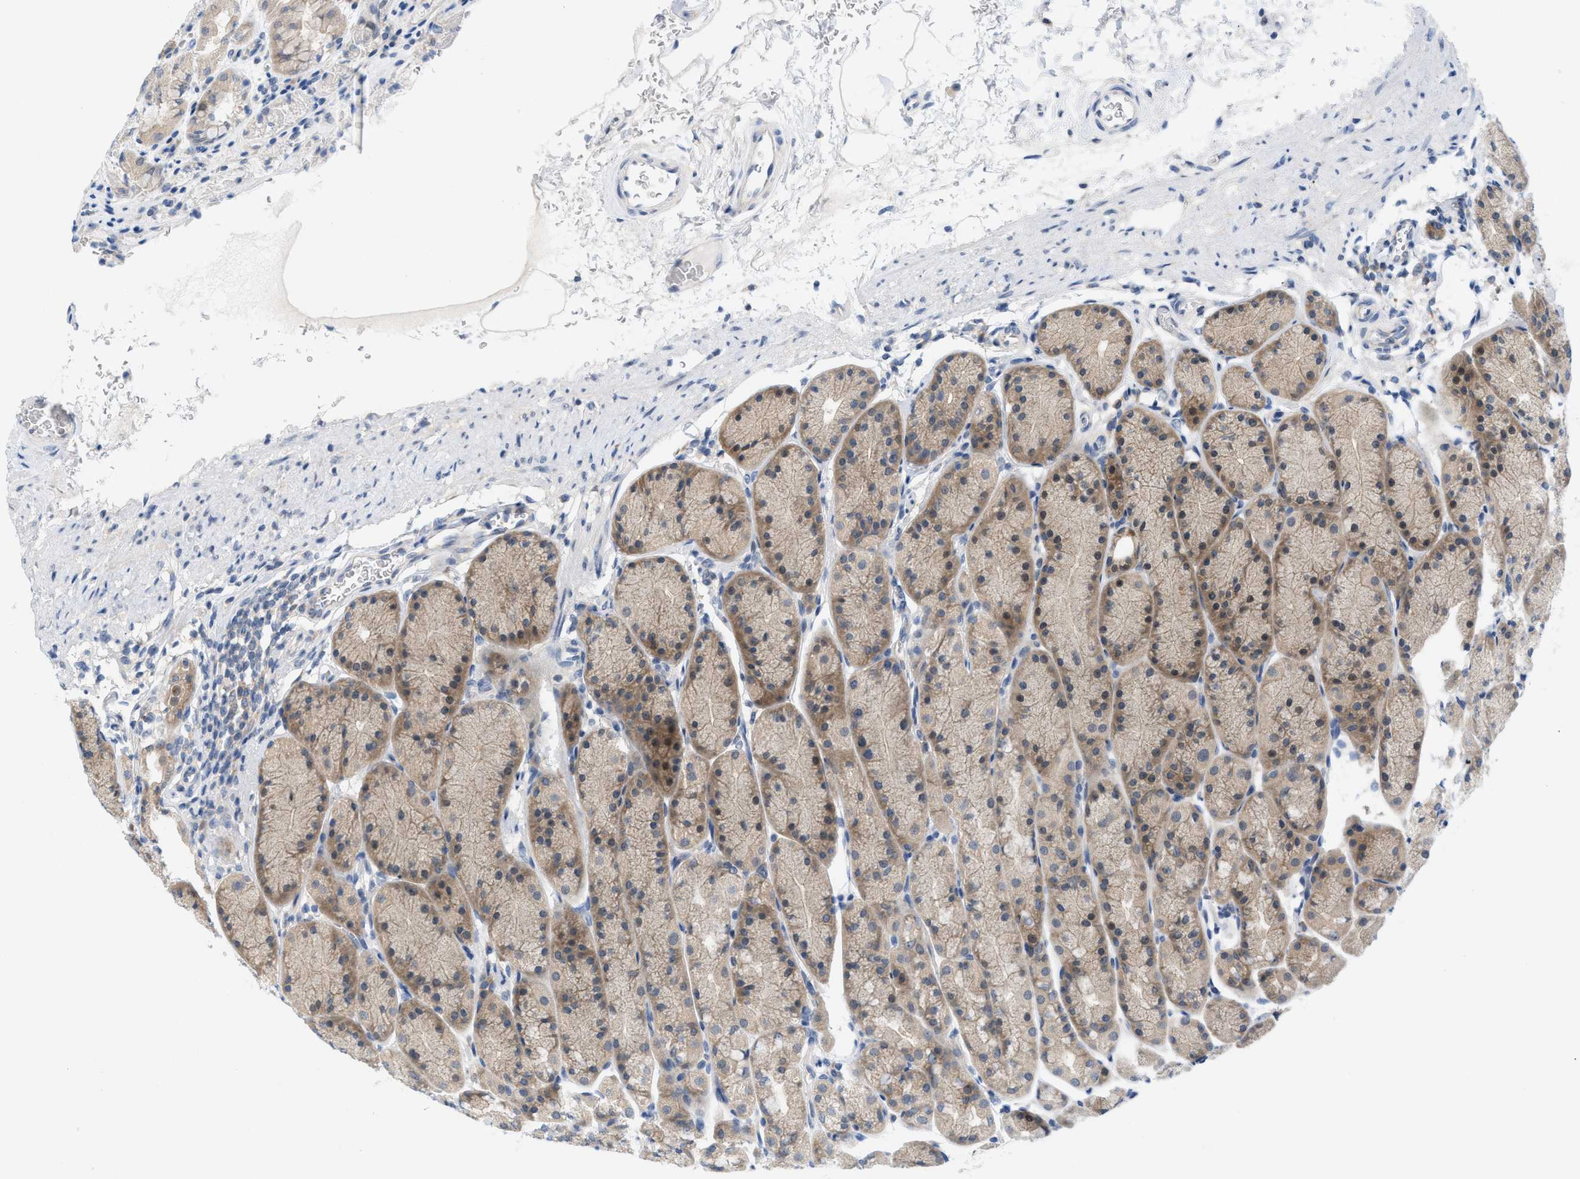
{"staining": {"intensity": "weak", "quantity": "25%-75%", "location": "cytoplasmic/membranous"}, "tissue": "stomach", "cell_type": "Glandular cells", "image_type": "normal", "snomed": [{"axis": "morphology", "description": "Normal tissue, NOS"}, {"axis": "topography", "description": "Stomach"}], "caption": "Protein analysis of unremarkable stomach shows weak cytoplasmic/membranous staining in approximately 25%-75% of glandular cells.", "gene": "WIPI2", "patient": {"sex": "male", "age": 42}}